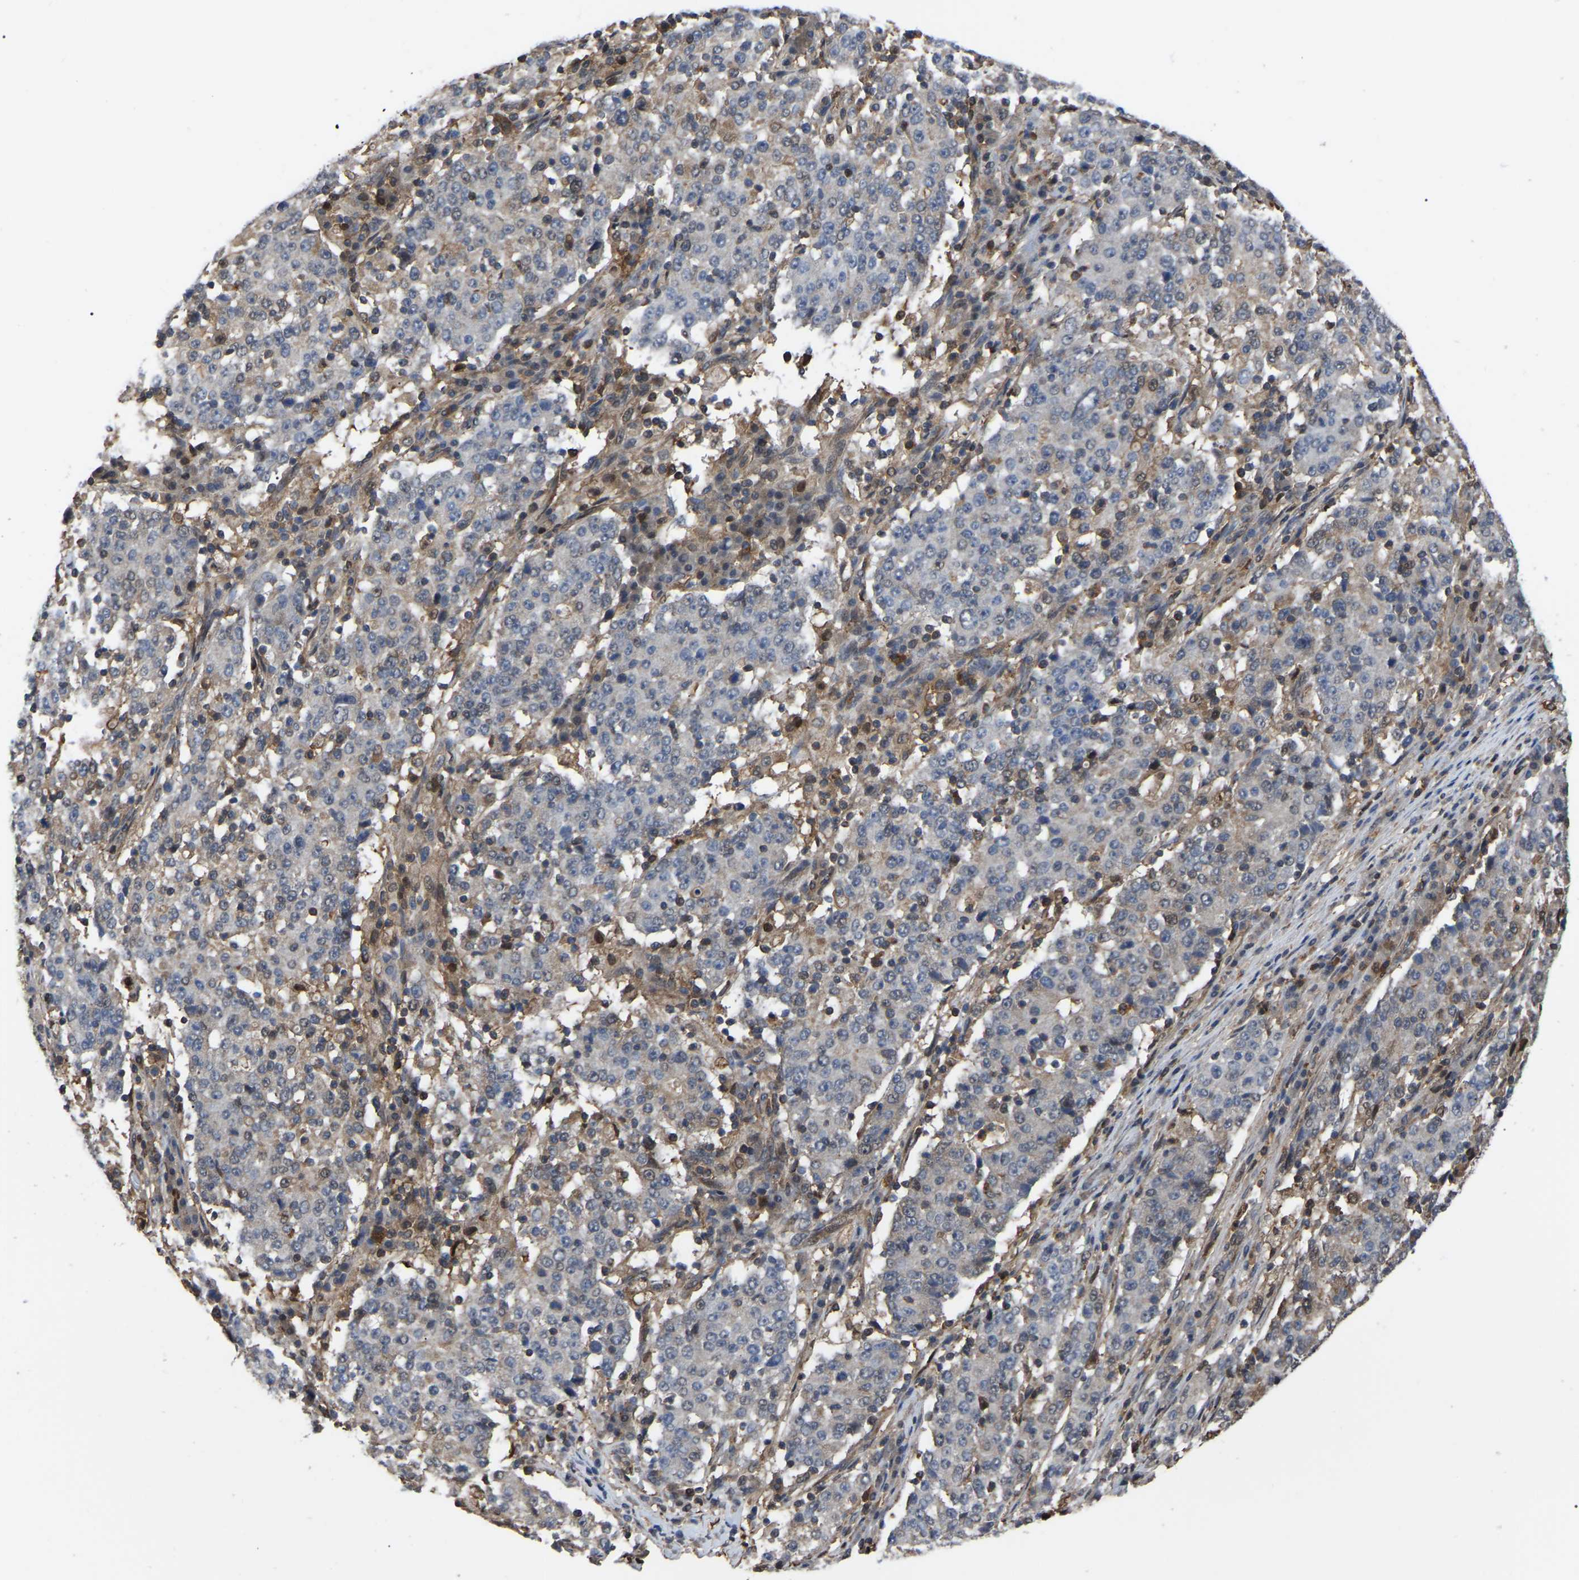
{"staining": {"intensity": "negative", "quantity": "none", "location": "none"}, "tissue": "stomach cancer", "cell_type": "Tumor cells", "image_type": "cancer", "snomed": [{"axis": "morphology", "description": "Adenocarcinoma, NOS"}, {"axis": "topography", "description": "Stomach"}], "caption": "An immunohistochemistry (IHC) histopathology image of adenocarcinoma (stomach) is shown. There is no staining in tumor cells of adenocarcinoma (stomach).", "gene": "CIT", "patient": {"sex": "male", "age": 59}}